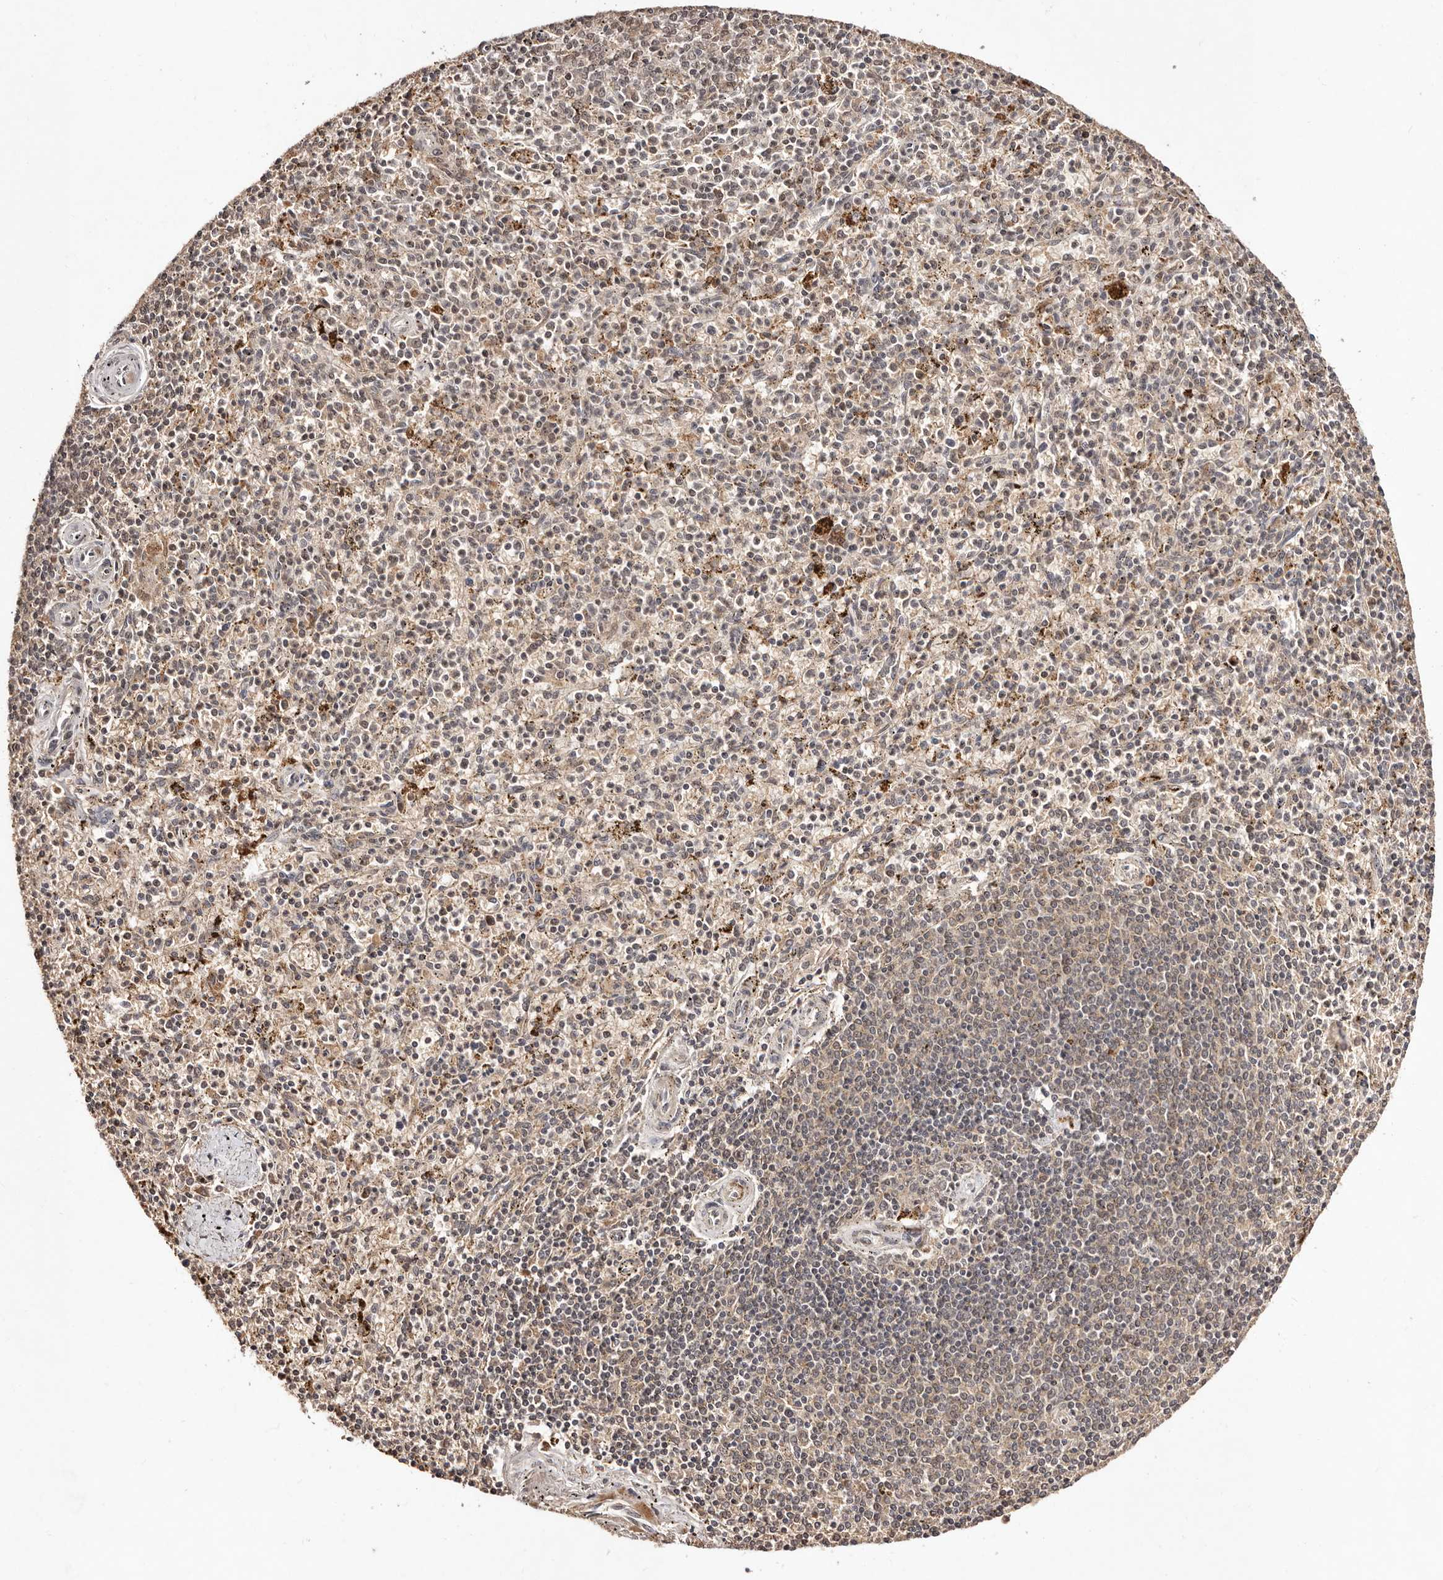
{"staining": {"intensity": "weak", "quantity": "25%-75%", "location": "cytoplasmic/membranous,nuclear"}, "tissue": "spleen", "cell_type": "Cells in red pulp", "image_type": "normal", "snomed": [{"axis": "morphology", "description": "Normal tissue, NOS"}, {"axis": "topography", "description": "Spleen"}], "caption": "An IHC micrograph of benign tissue is shown. Protein staining in brown shows weak cytoplasmic/membranous,nuclear positivity in spleen within cells in red pulp.", "gene": "BICRAL", "patient": {"sex": "male", "age": 72}}